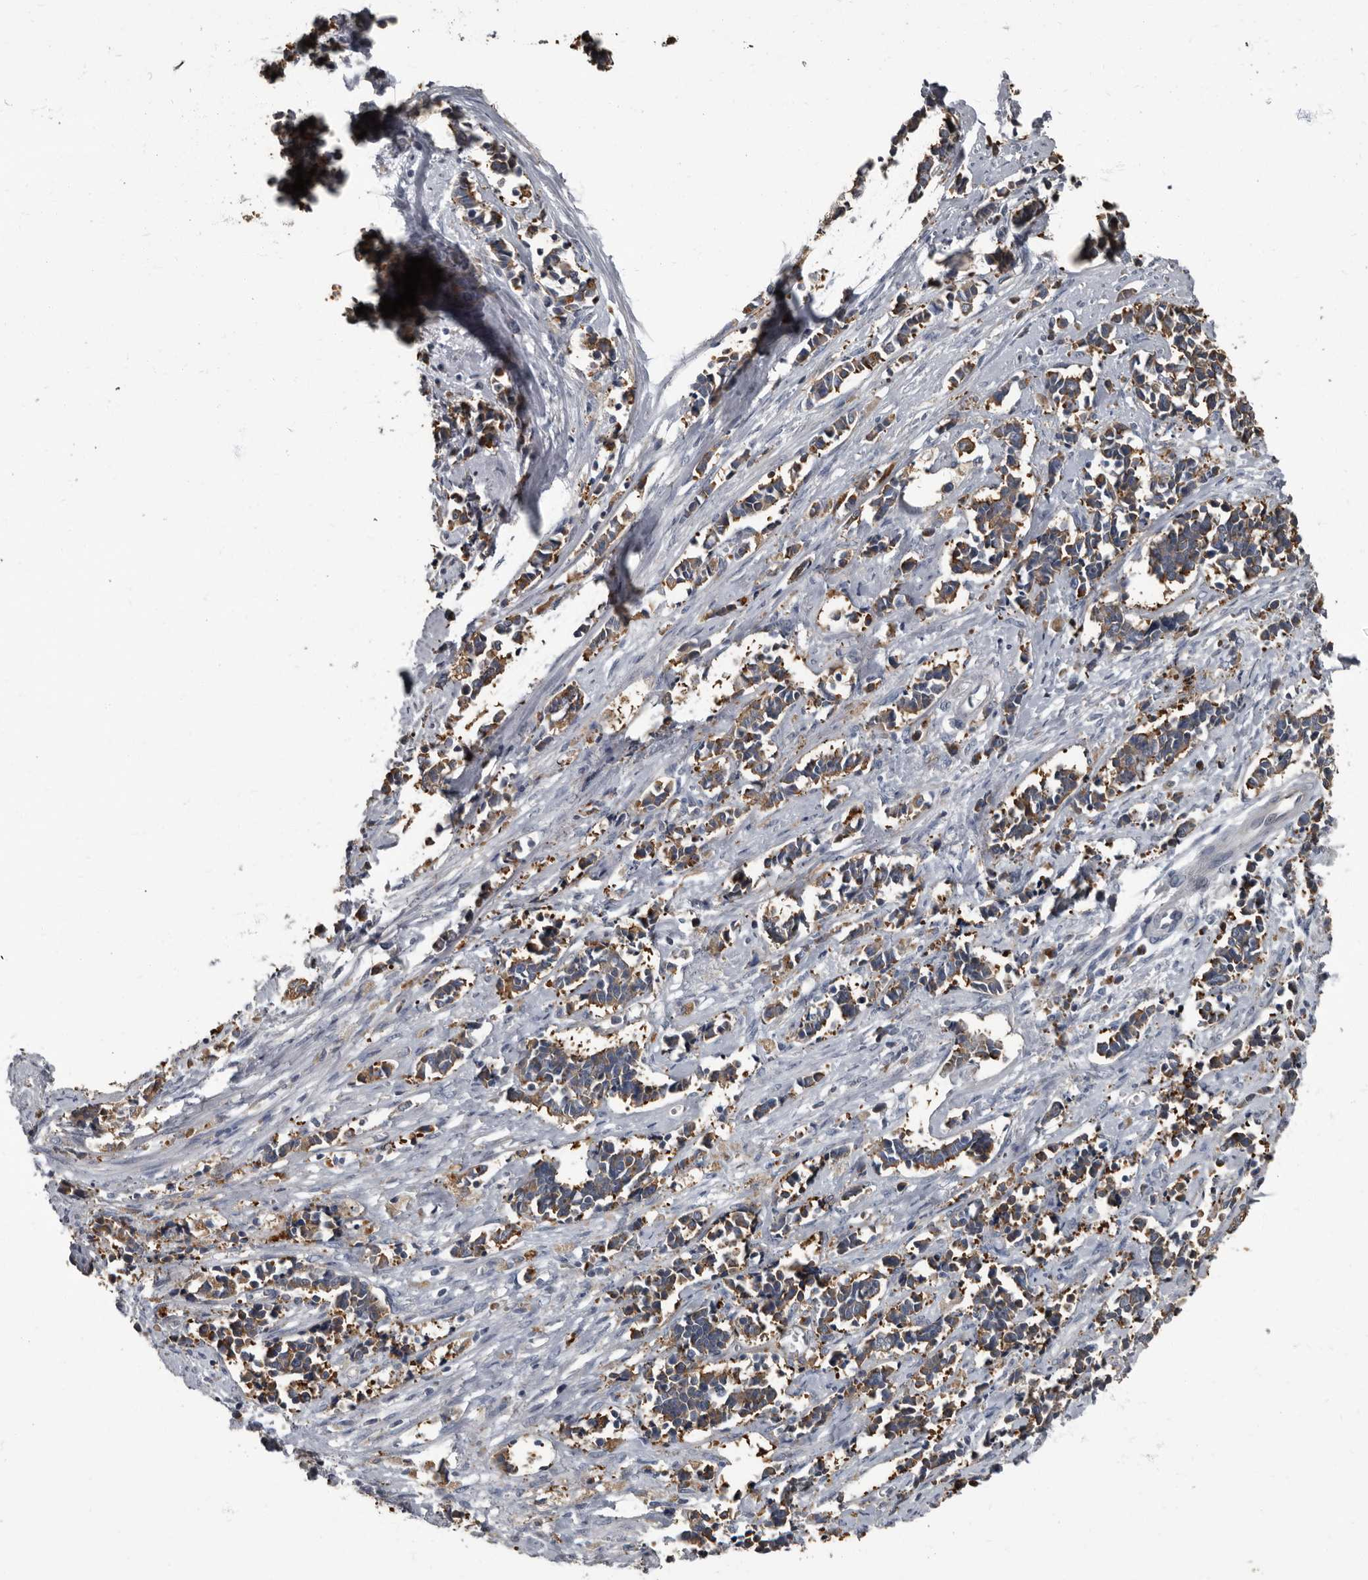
{"staining": {"intensity": "moderate", "quantity": ">75%", "location": "cytoplasmic/membranous"}, "tissue": "cervical cancer", "cell_type": "Tumor cells", "image_type": "cancer", "snomed": [{"axis": "morphology", "description": "Normal tissue, NOS"}, {"axis": "morphology", "description": "Squamous cell carcinoma, NOS"}, {"axis": "topography", "description": "Cervix"}], "caption": "Moderate cytoplasmic/membranous protein expression is seen in approximately >75% of tumor cells in squamous cell carcinoma (cervical). The protein of interest is shown in brown color, while the nuclei are stained blue.", "gene": "TPD52L1", "patient": {"sex": "female", "age": 35}}